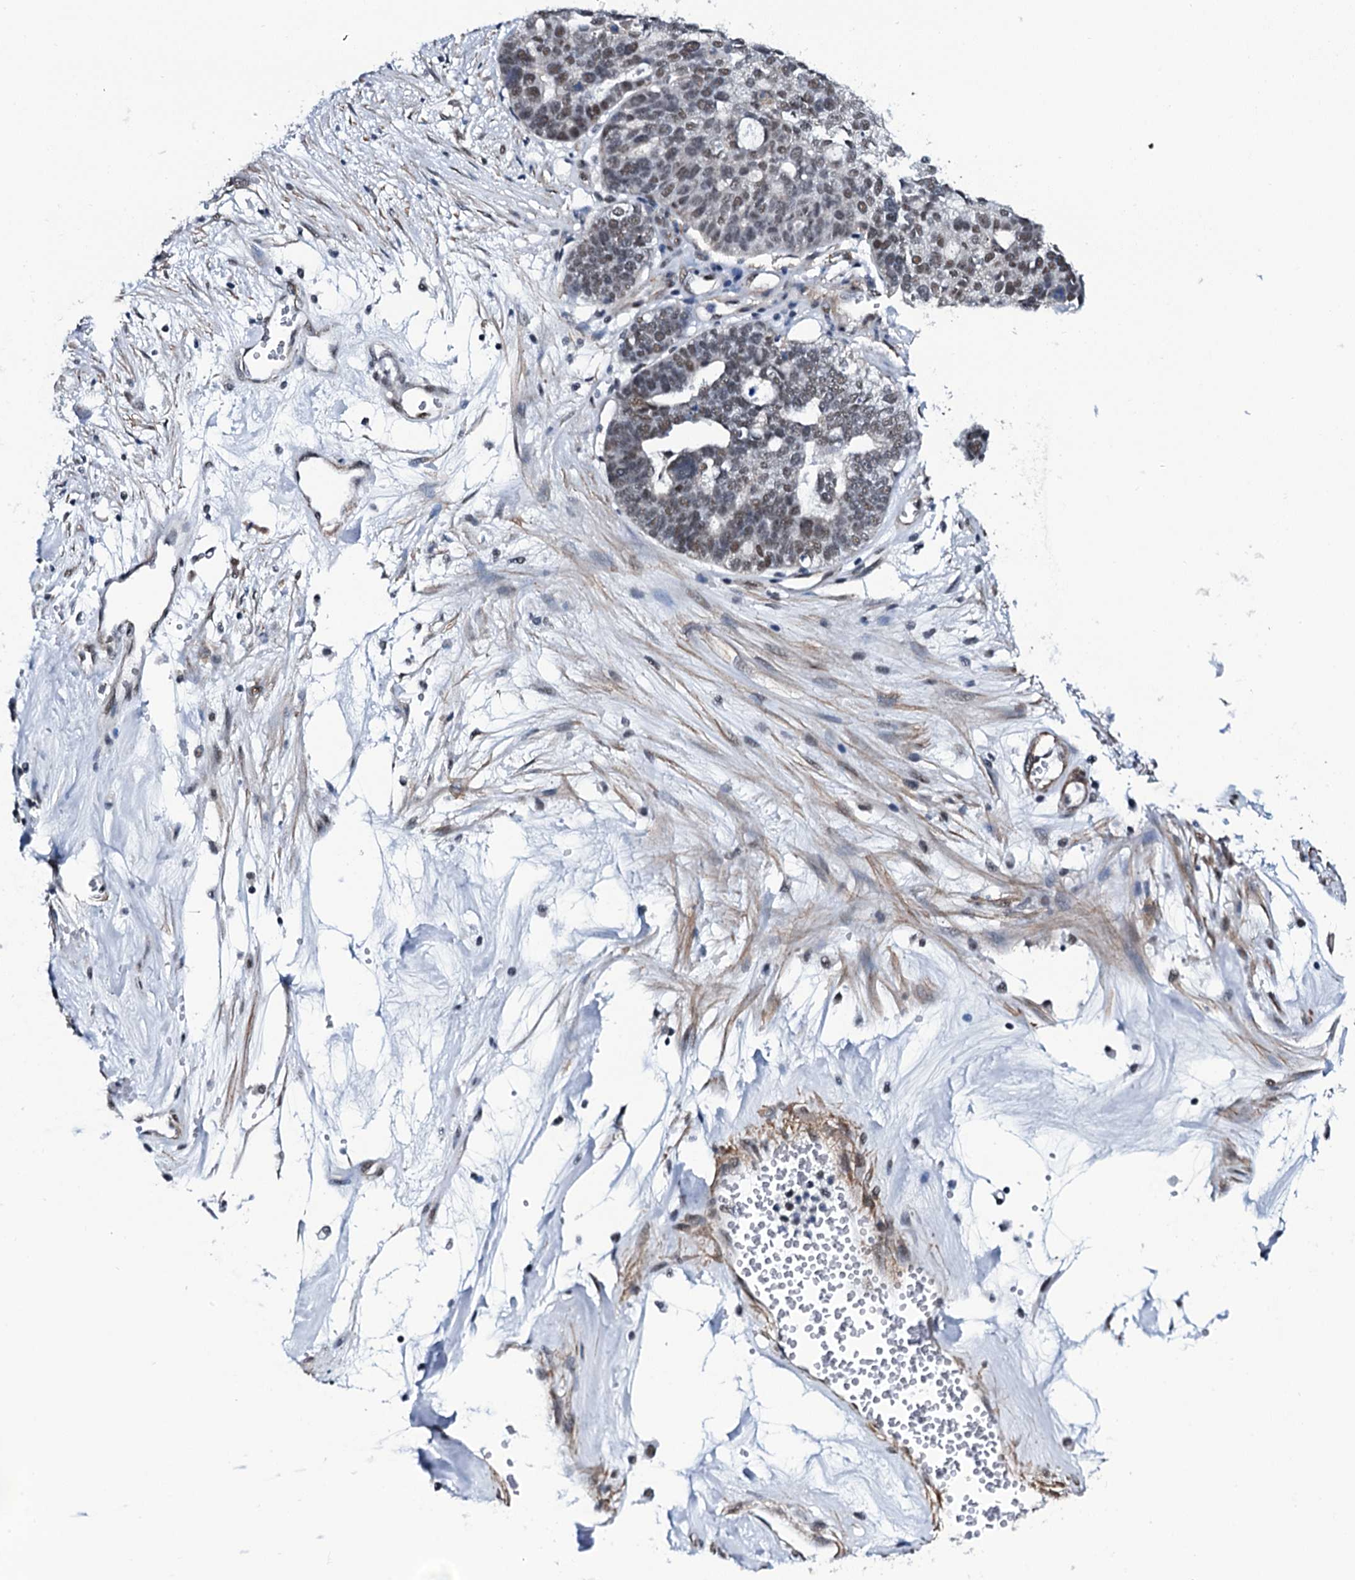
{"staining": {"intensity": "weak", "quantity": "<25%", "location": "nuclear"}, "tissue": "ovarian cancer", "cell_type": "Tumor cells", "image_type": "cancer", "snomed": [{"axis": "morphology", "description": "Cystadenocarcinoma, serous, NOS"}, {"axis": "topography", "description": "Ovary"}], "caption": "The micrograph exhibits no staining of tumor cells in ovarian serous cystadenocarcinoma.", "gene": "CWC15", "patient": {"sex": "female", "age": 59}}